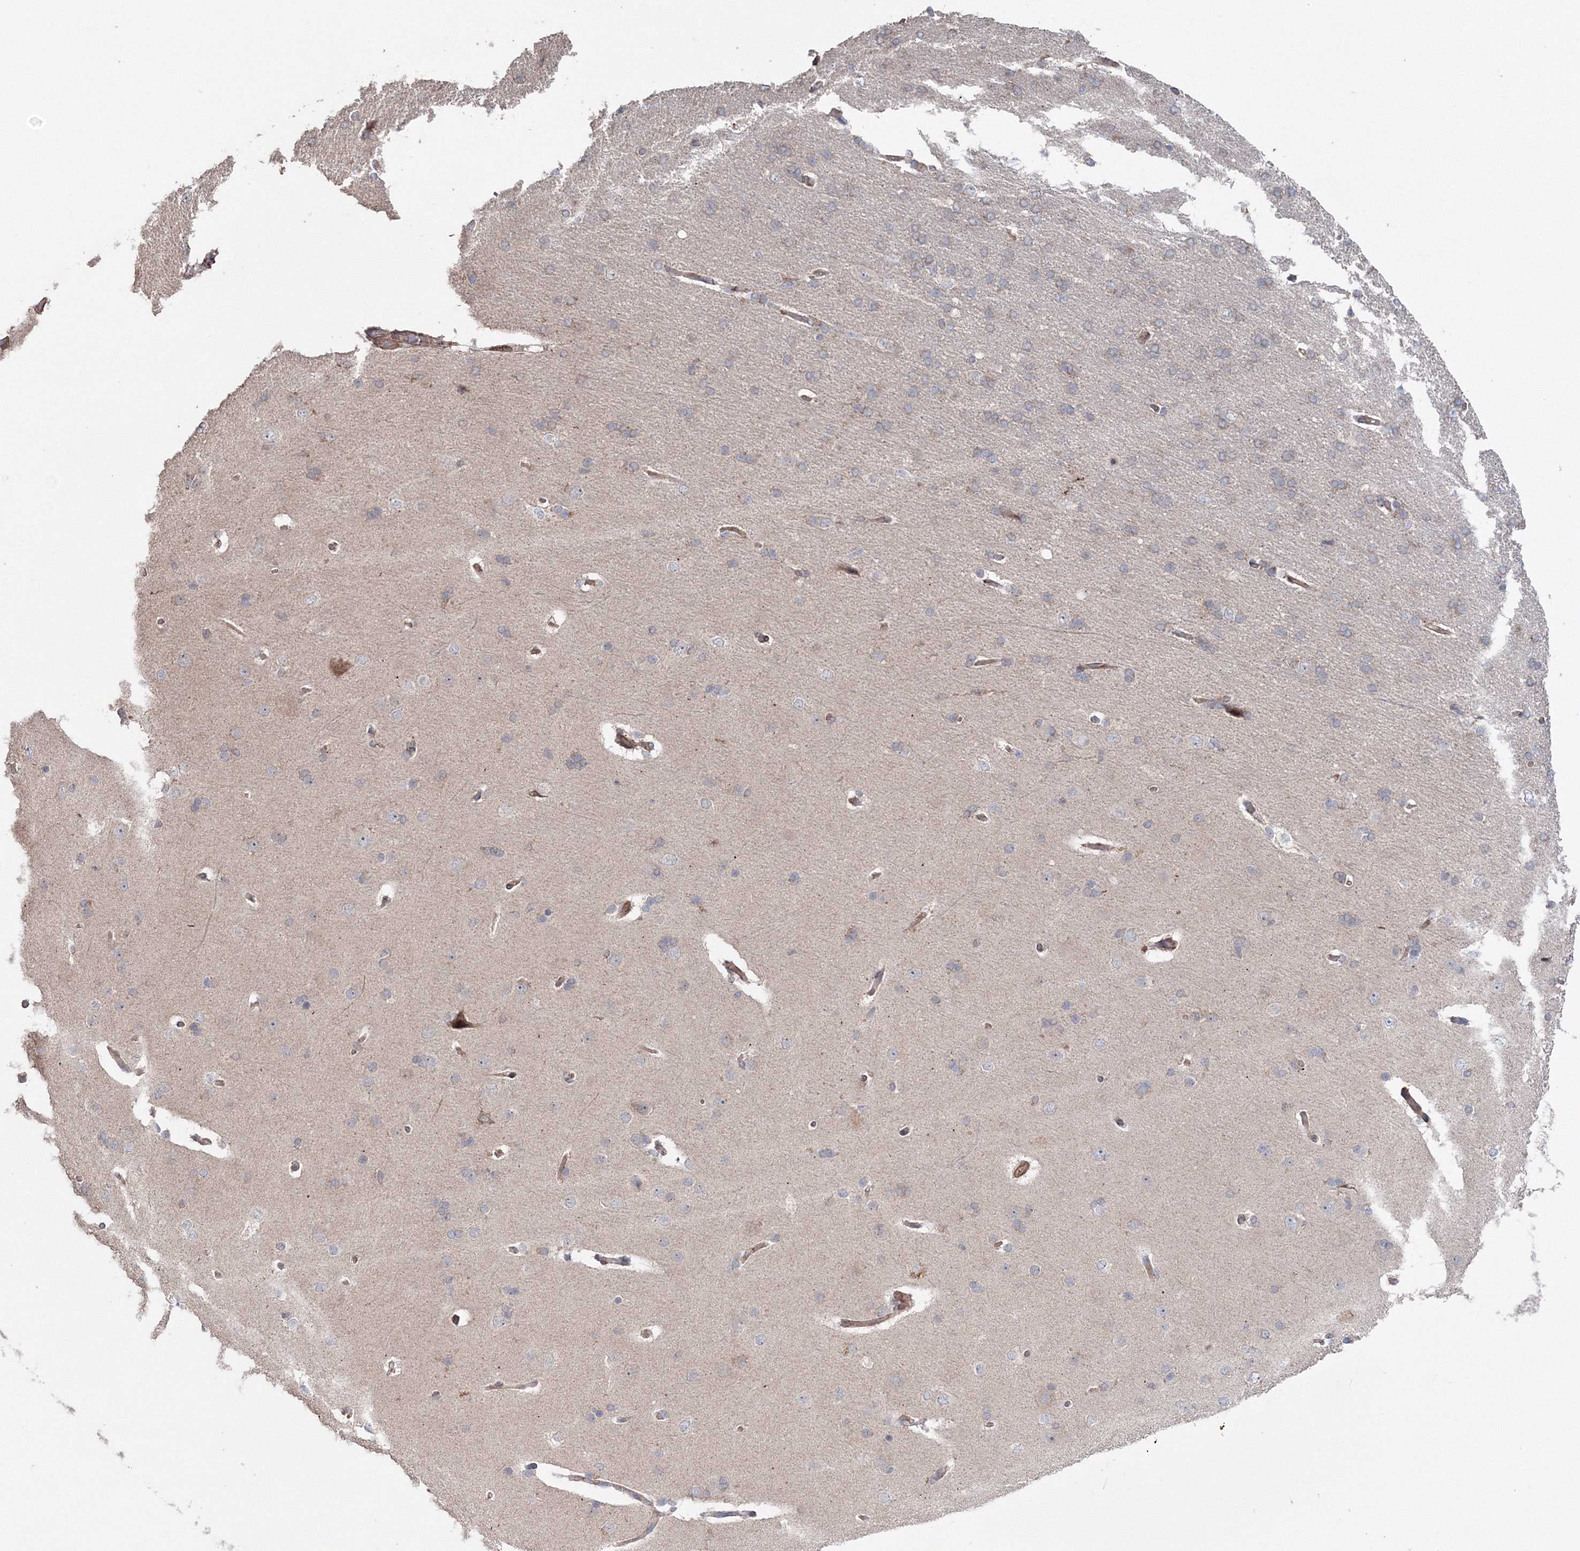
{"staining": {"intensity": "moderate", "quantity": ">75%", "location": "cytoplasmic/membranous"}, "tissue": "cerebral cortex", "cell_type": "Endothelial cells", "image_type": "normal", "snomed": [{"axis": "morphology", "description": "Normal tissue, NOS"}, {"axis": "topography", "description": "Cerebral cortex"}], "caption": "Protein staining of normal cerebral cortex shows moderate cytoplasmic/membranous staining in approximately >75% of endothelial cells. The staining was performed using DAB (3,3'-diaminobenzidine), with brown indicating positive protein expression. Nuclei are stained blue with hematoxylin.", "gene": "NOA1", "patient": {"sex": "male", "age": 62}}